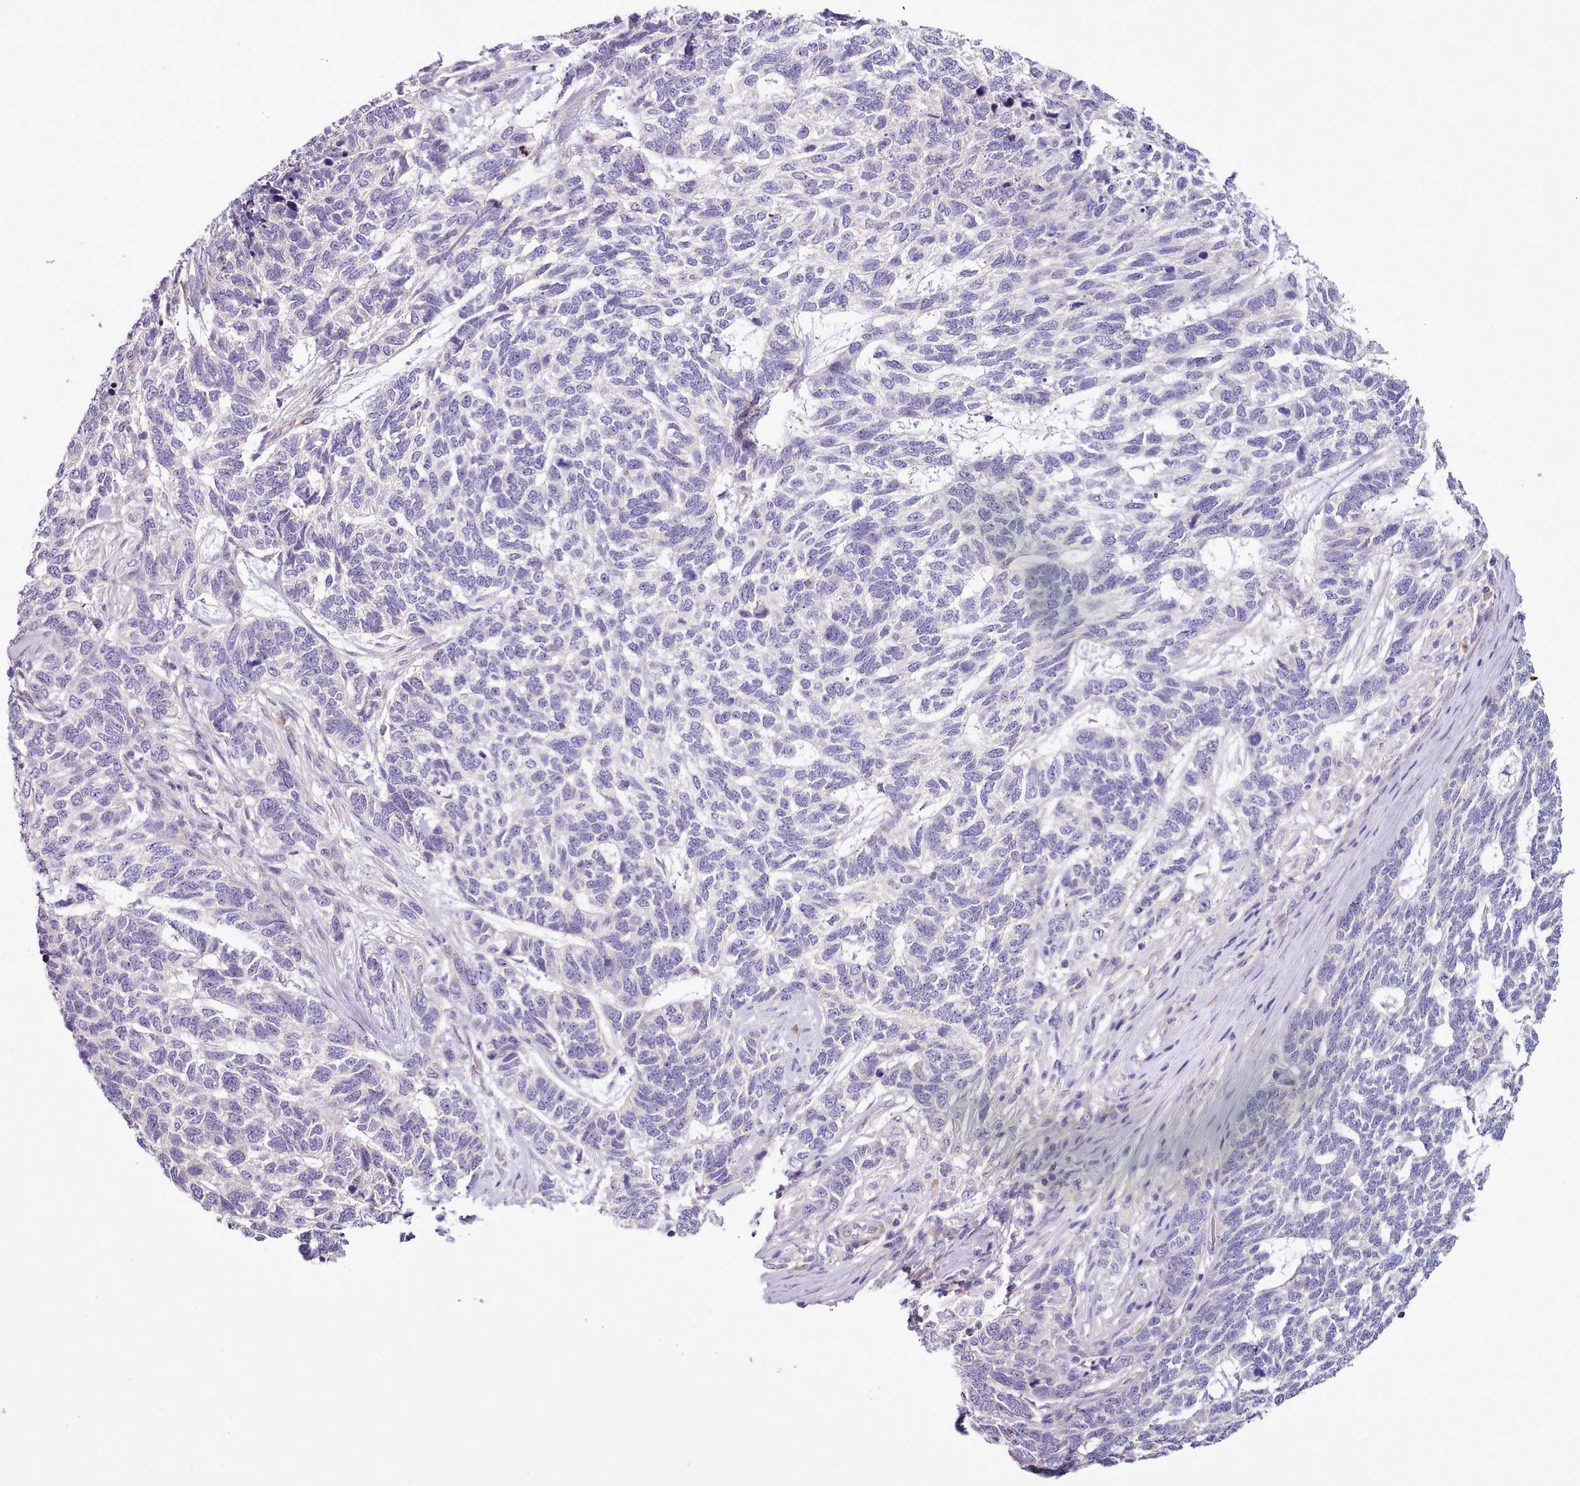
{"staining": {"intensity": "negative", "quantity": "none", "location": "none"}, "tissue": "skin cancer", "cell_type": "Tumor cells", "image_type": "cancer", "snomed": [{"axis": "morphology", "description": "Basal cell carcinoma"}, {"axis": "topography", "description": "Skin"}], "caption": "This micrograph is of basal cell carcinoma (skin) stained with IHC to label a protein in brown with the nuclei are counter-stained blue. There is no positivity in tumor cells.", "gene": "SETX", "patient": {"sex": "female", "age": 65}}